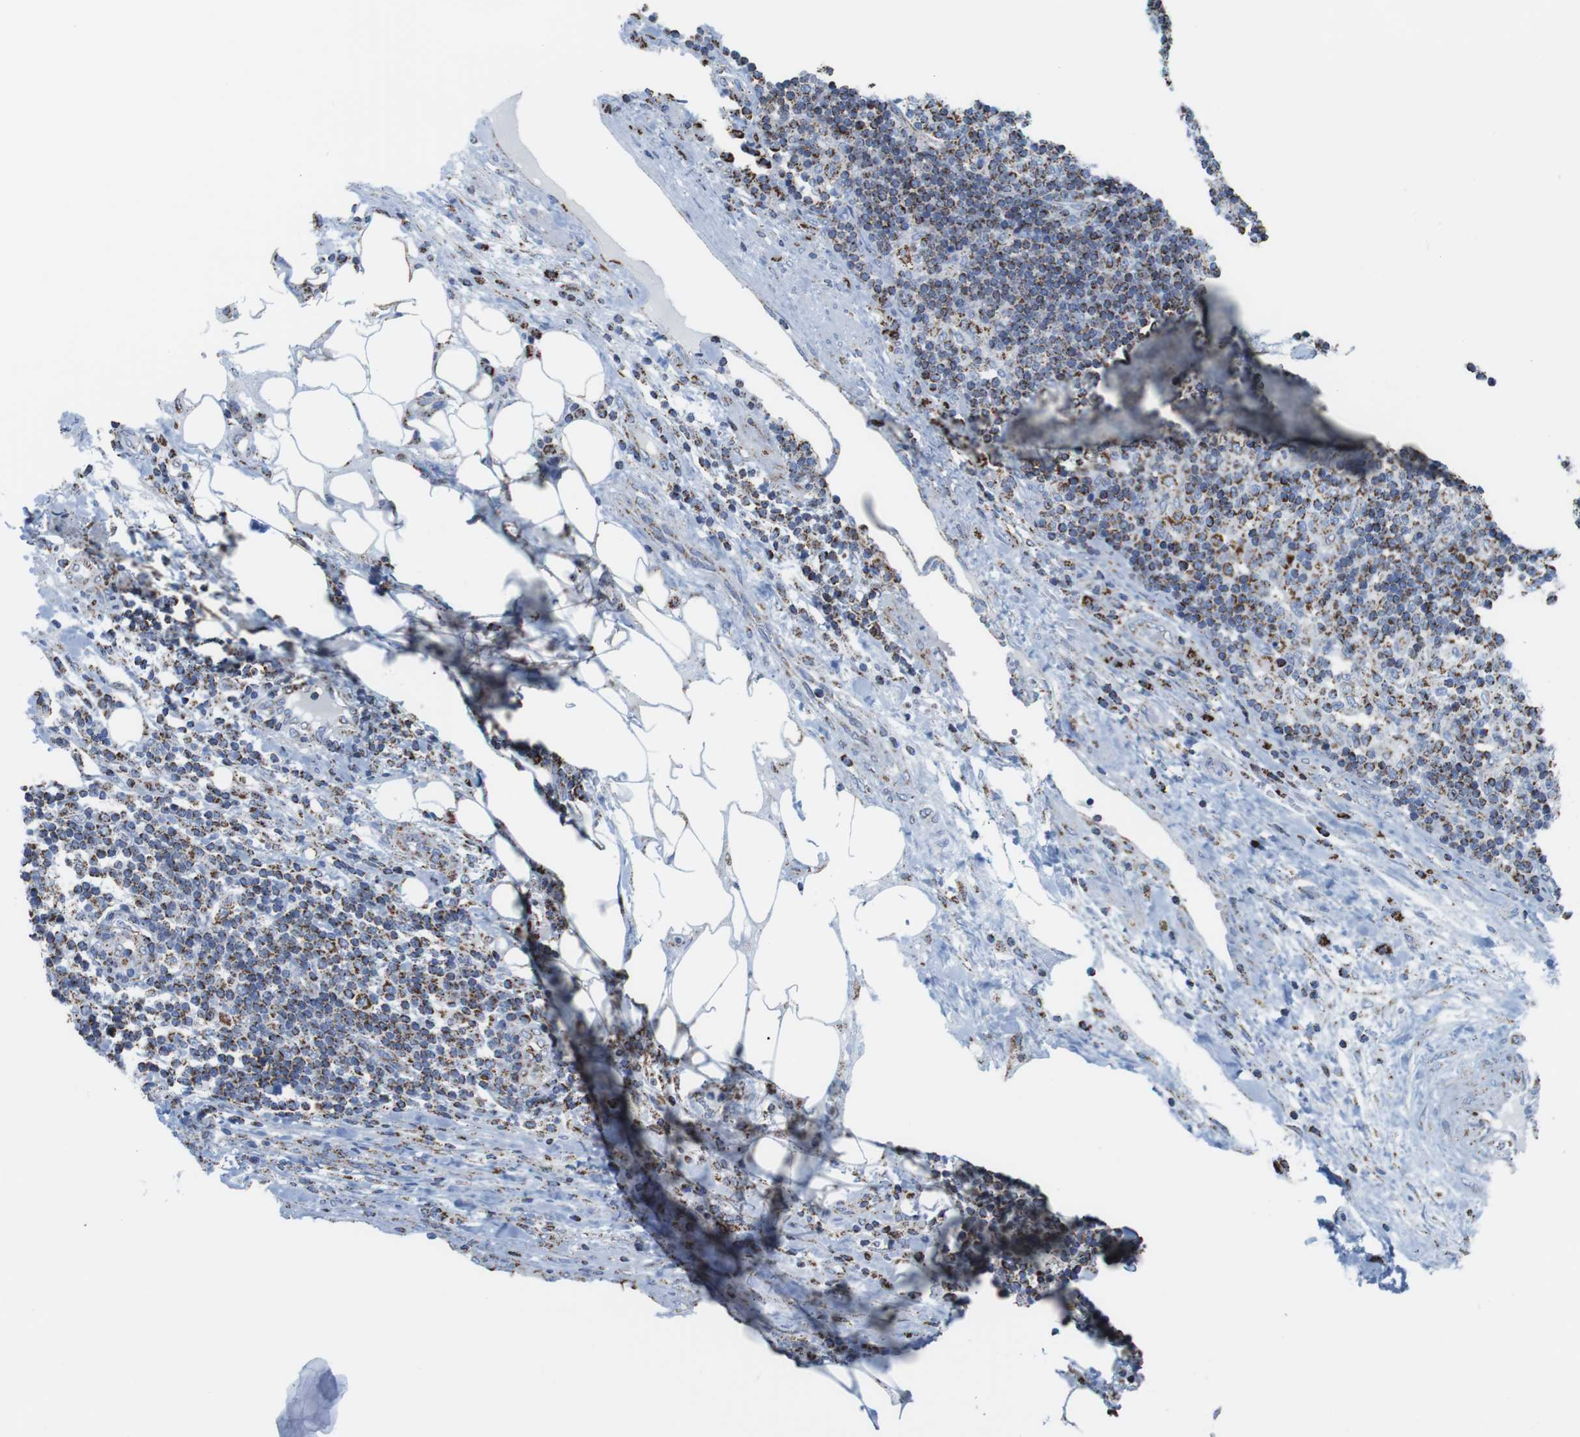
{"staining": {"intensity": "strong", "quantity": ">75%", "location": "cytoplasmic/membranous"}, "tissue": "lymph node", "cell_type": "Germinal center cells", "image_type": "normal", "snomed": [{"axis": "morphology", "description": "Normal tissue, NOS"}, {"axis": "morphology", "description": "Squamous cell carcinoma, metastatic, NOS"}, {"axis": "topography", "description": "Lymph node"}], "caption": "IHC micrograph of unremarkable lymph node: human lymph node stained using immunohistochemistry exhibits high levels of strong protein expression localized specifically in the cytoplasmic/membranous of germinal center cells, appearing as a cytoplasmic/membranous brown color.", "gene": "ATP5PO", "patient": {"sex": "female", "age": 53}}